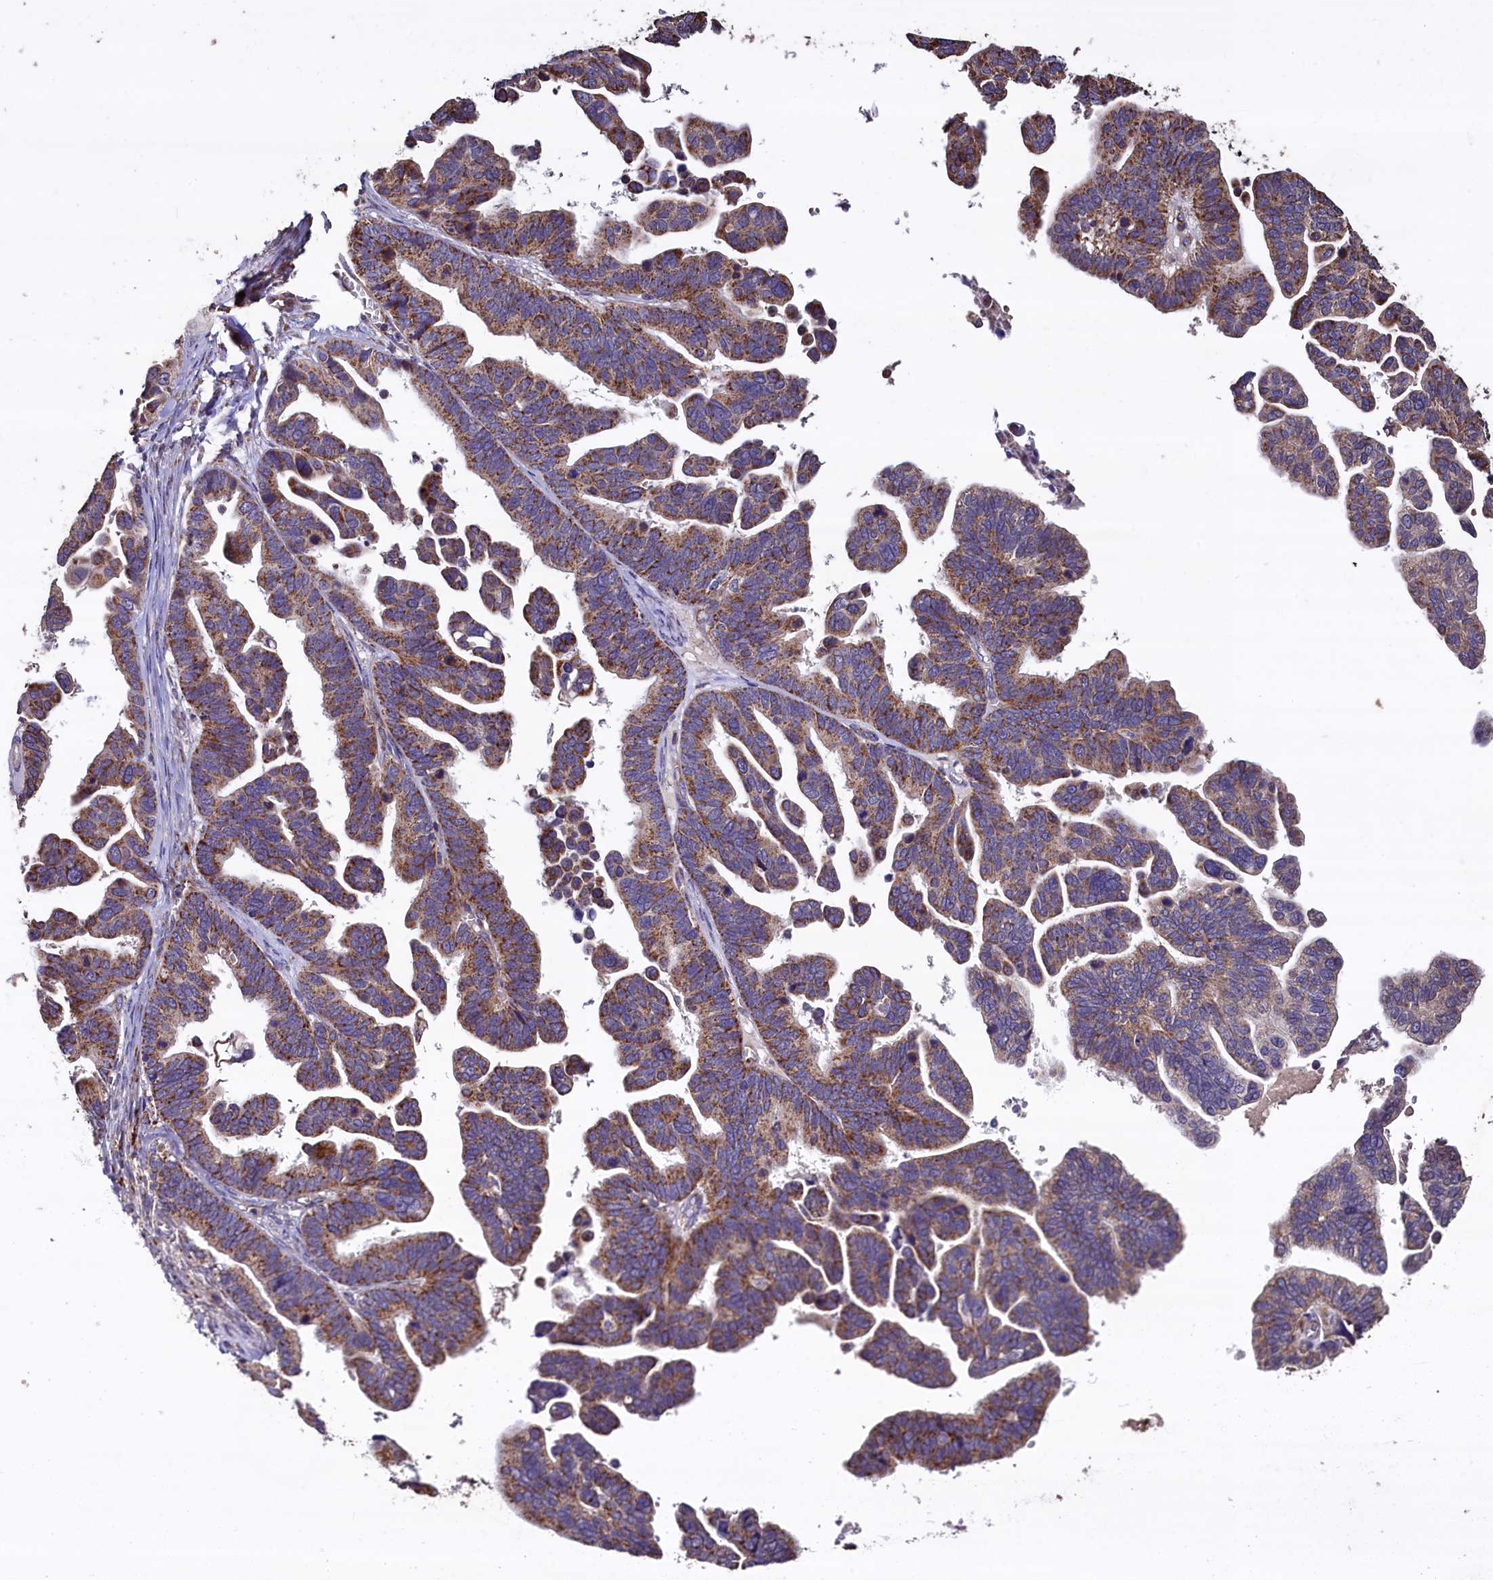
{"staining": {"intensity": "moderate", "quantity": ">75%", "location": "cytoplasmic/membranous"}, "tissue": "ovarian cancer", "cell_type": "Tumor cells", "image_type": "cancer", "snomed": [{"axis": "morphology", "description": "Cystadenocarcinoma, serous, NOS"}, {"axis": "topography", "description": "Ovary"}], "caption": "Tumor cells show medium levels of moderate cytoplasmic/membranous expression in approximately >75% of cells in human serous cystadenocarcinoma (ovarian). The protein of interest is shown in brown color, while the nuclei are stained blue.", "gene": "COQ9", "patient": {"sex": "female", "age": 56}}